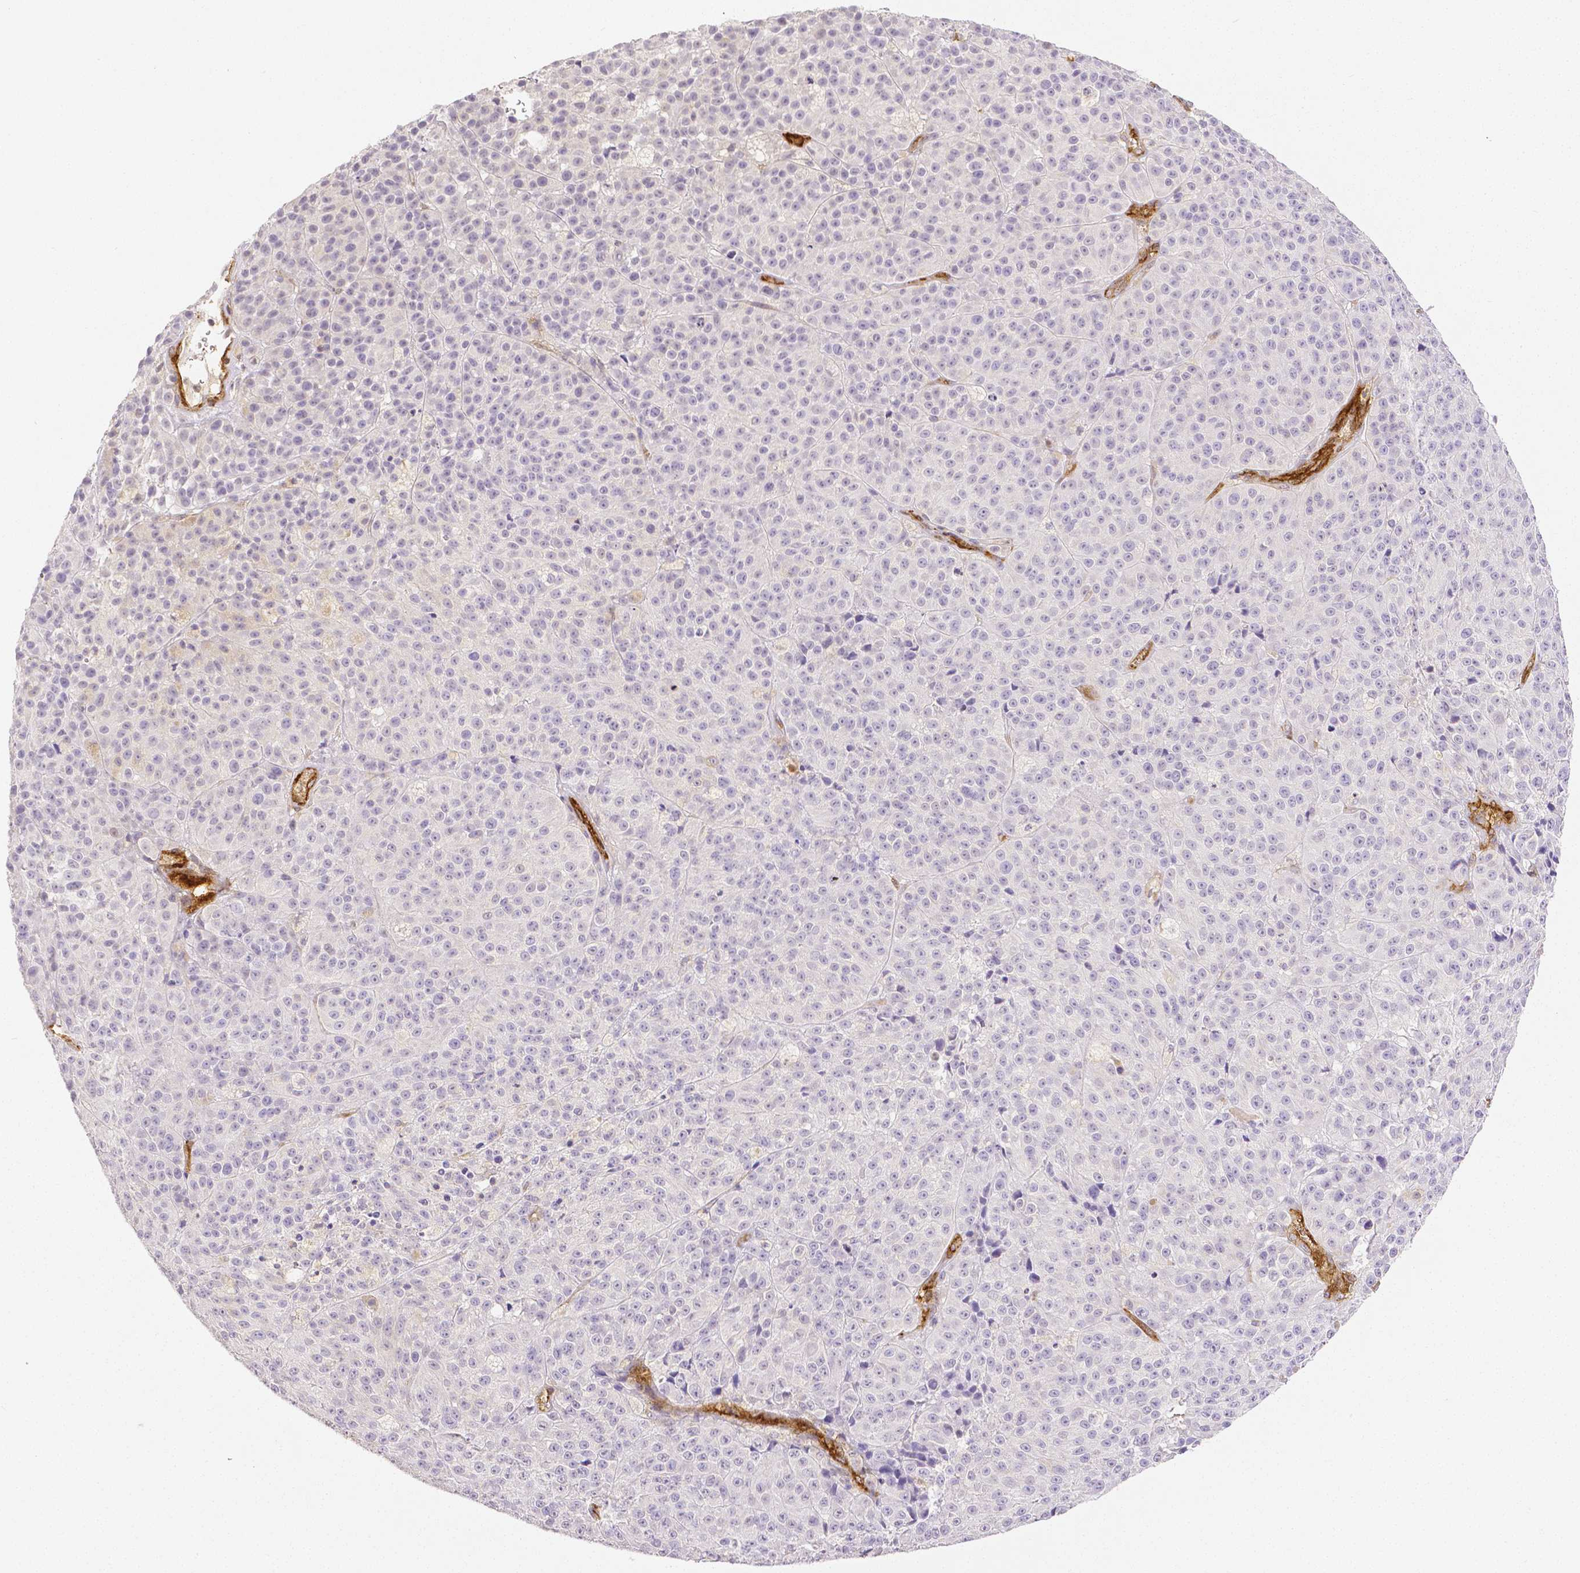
{"staining": {"intensity": "negative", "quantity": "none", "location": "none"}, "tissue": "melanoma", "cell_type": "Tumor cells", "image_type": "cancer", "snomed": [{"axis": "morphology", "description": "Malignant melanoma, NOS"}, {"axis": "topography", "description": "Skin"}], "caption": "Immunohistochemical staining of malignant melanoma exhibits no significant expression in tumor cells.", "gene": "THY1", "patient": {"sex": "female", "age": 58}}